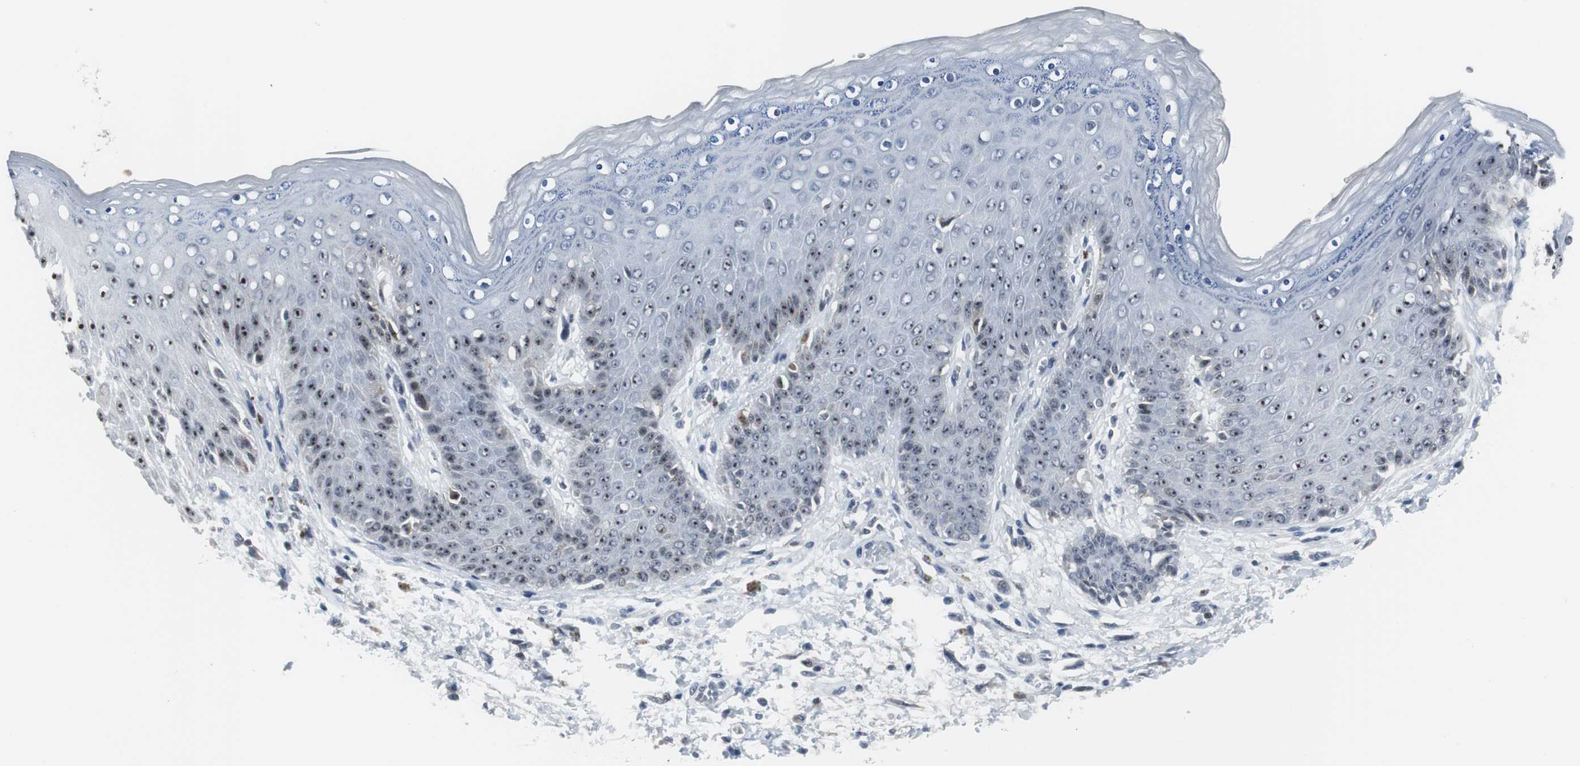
{"staining": {"intensity": "strong", "quantity": ">75%", "location": "nuclear"}, "tissue": "skin", "cell_type": "Epidermal cells", "image_type": "normal", "snomed": [{"axis": "morphology", "description": "Normal tissue, NOS"}, {"axis": "topography", "description": "Anal"}], "caption": "Immunohistochemistry staining of unremarkable skin, which reveals high levels of strong nuclear expression in approximately >75% of epidermal cells indicating strong nuclear protein expression. The staining was performed using DAB (brown) for protein detection and nuclei were counterstained in hematoxylin (blue).", "gene": "DOK1", "patient": {"sex": "female", "age": 46}}